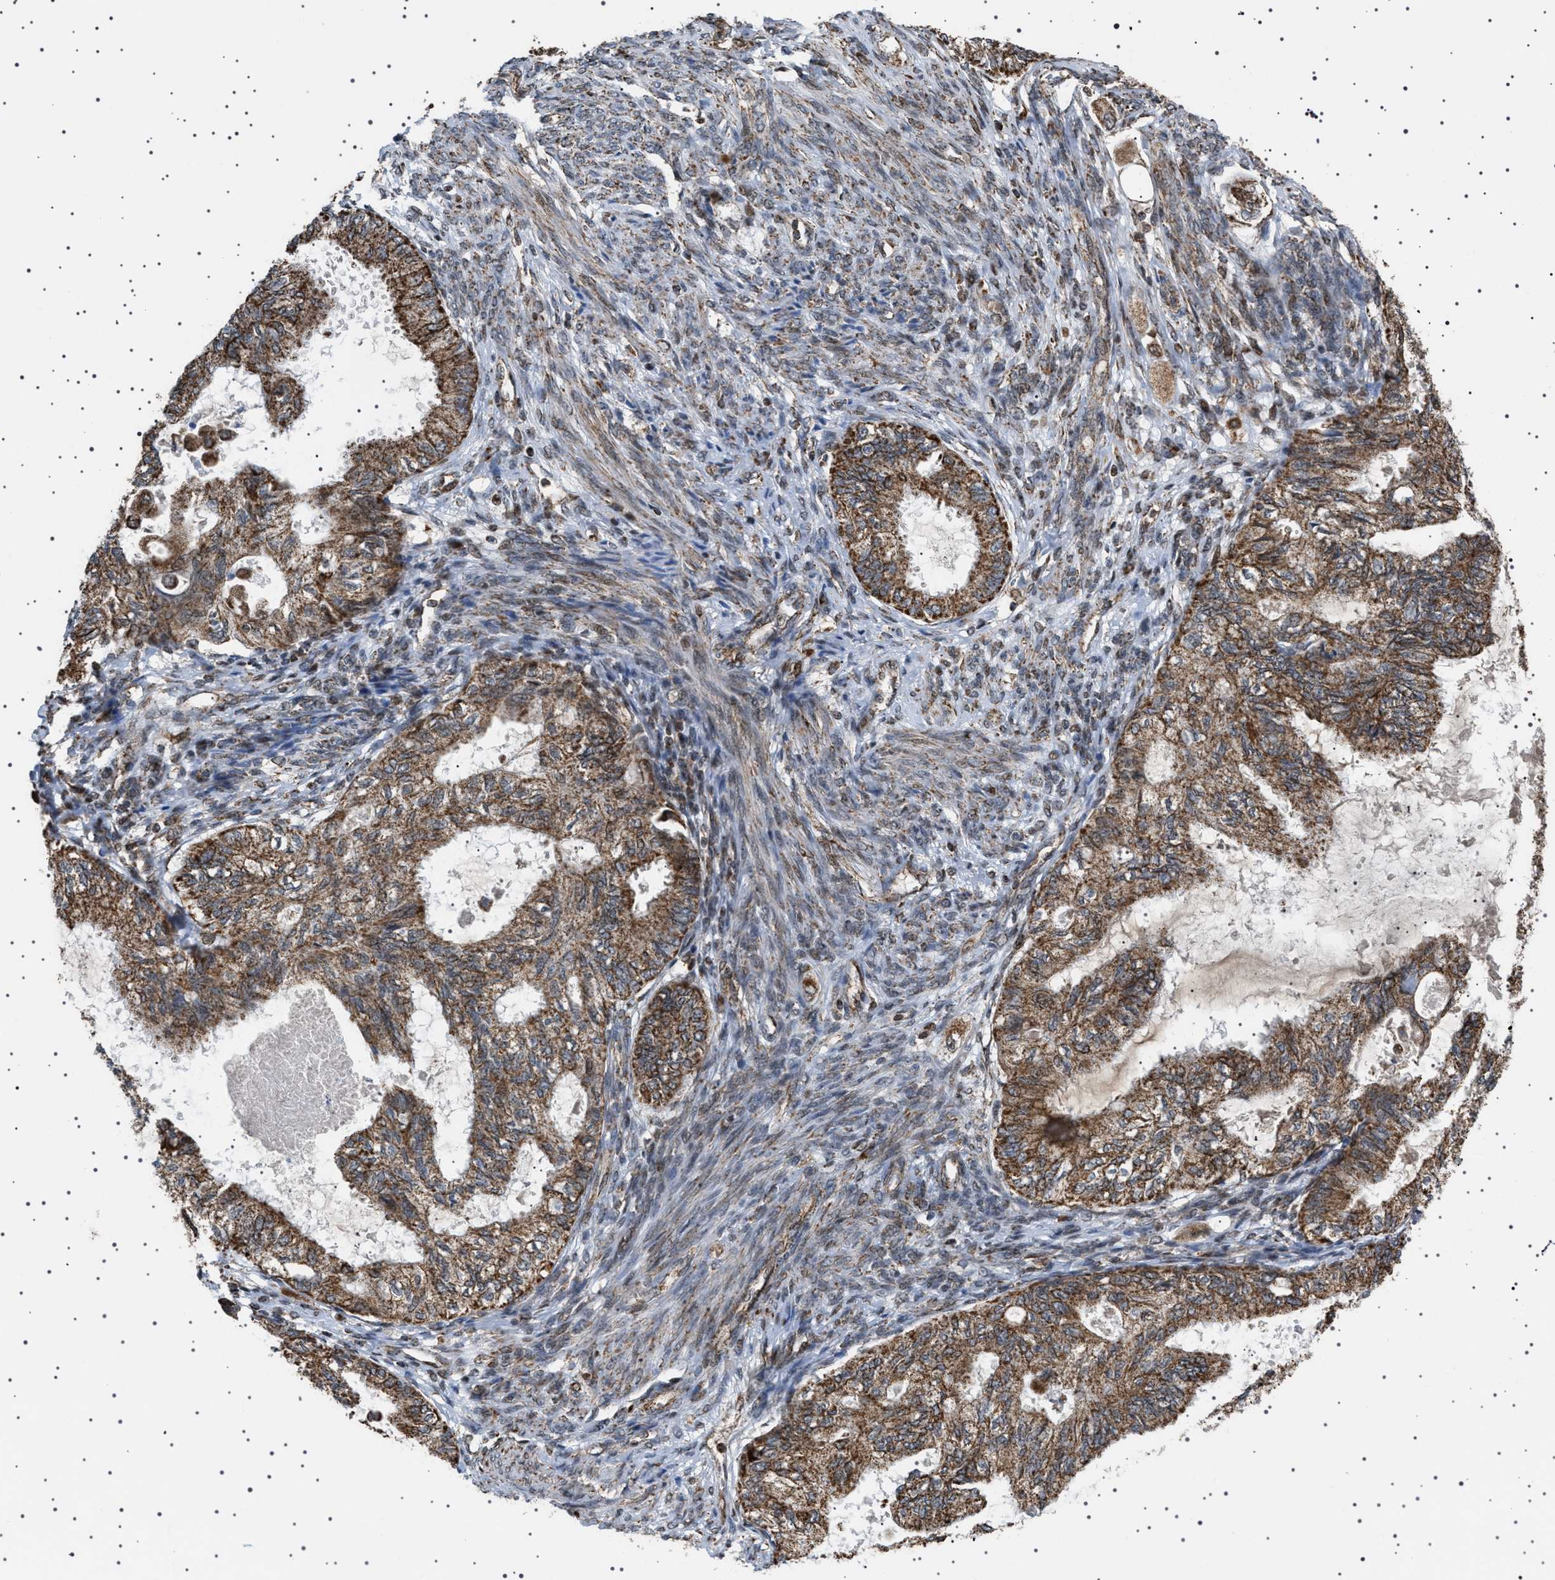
{"staining": {"intensity": "moderate", "quantity": ">75%", "location": "cytoplasmic/membranous"}, "tissue": "cervical cancer", "cell_type": "Tumor cells", "image_type": "cancer", "snomed": [{"axis": "morphology", "description": "Normal tissue, NOS"}, {"axis": "morphology", "description": "Adenocarcinoma, NOS"}, {"axis": "topography", "description": "Cervix"}, {"axis": "topography", "description": "Endometrium"}], "caption": "Moderate cytoplasmic/membranous staining is seen in approximately >75% of tumor cells in adenocarcinoma (cervical). The staining is performed using DAB brown chromogen to label protein expression. The nuclei are counter-stained blue using hematoxylin.", "gene": "MELK", "patient": {"sex": "female", "age": 86}}